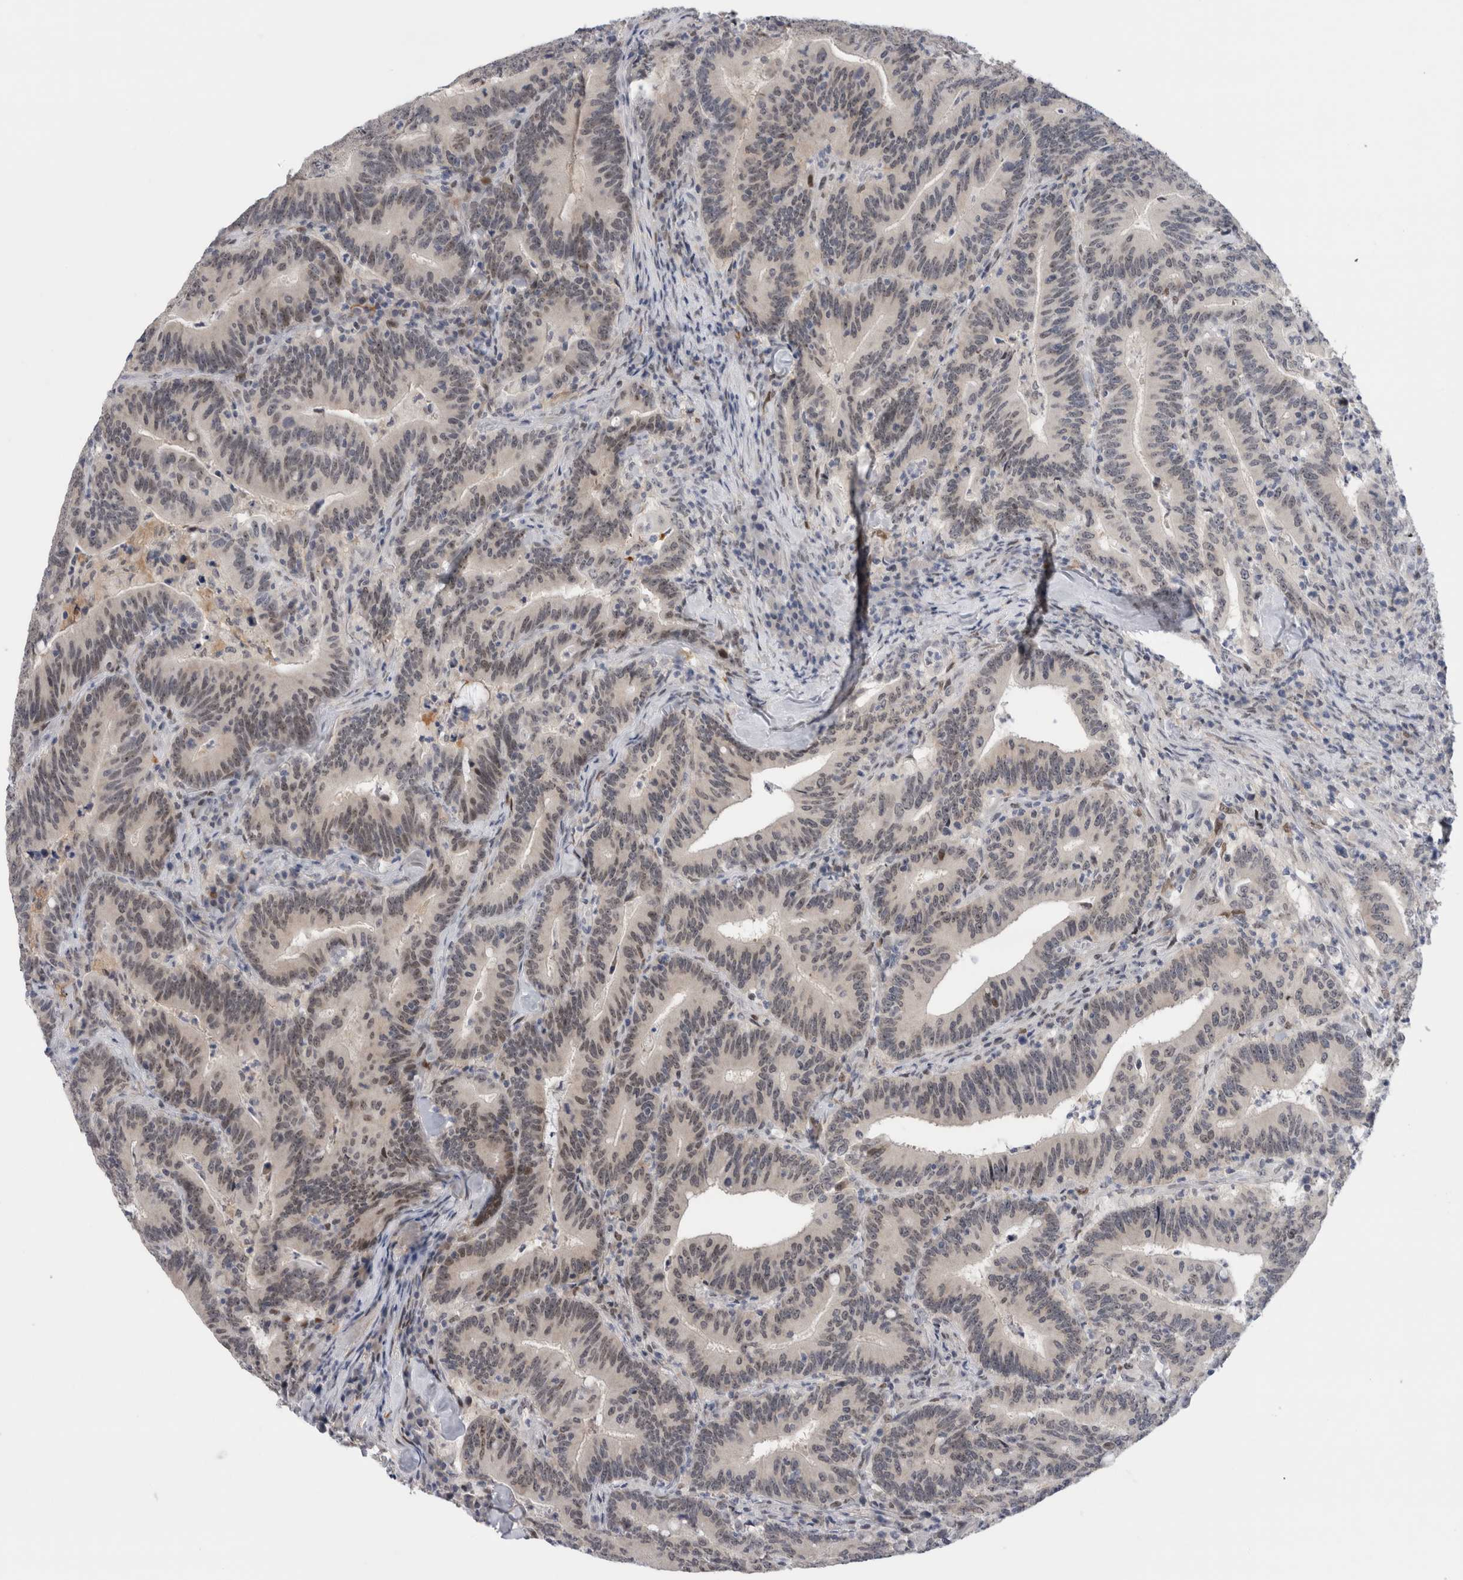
{"staining": {"intensity": "weak", "quantity": "25%-75%", "location": "nuclear"}, "tissue": "colorectal cancer", "cell_type": "Tumor cells", "image_type": "cancer", "snomed": [{"axis": "morphology", "description": "Adenocarcinoma, NOS"}, {"axis": "topography", "description": "Colon"}], "caption": "DAB (3,3'-diaminobenzidine) immunohistochemical staining of colorectal adenocarcinoma displays weak nuclear protein staining in approximately 25%-75% of tumor cells.", "gene": "ZNF521", "patient": {"sex": "female", "age": 66}}